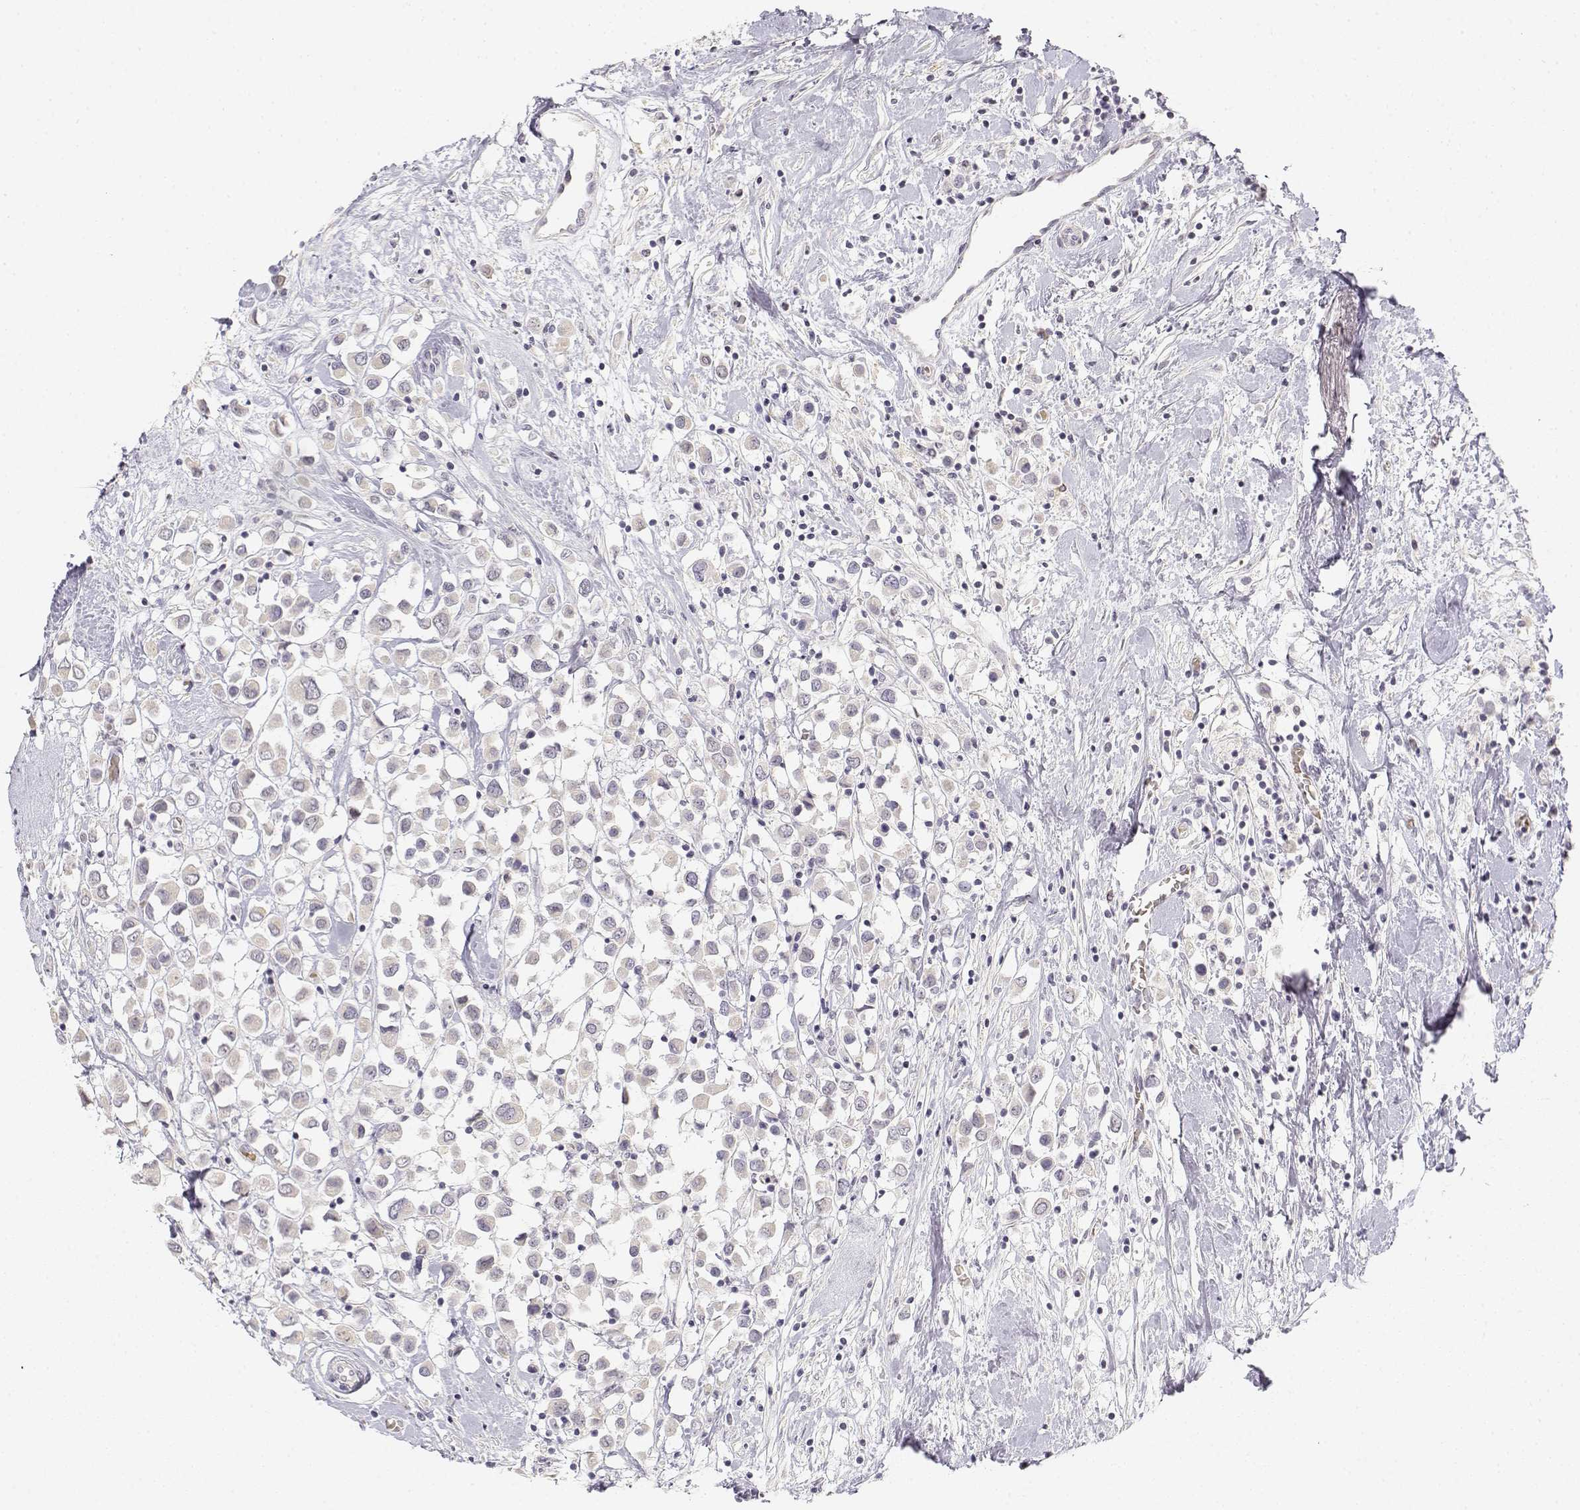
{"staining": {"intensity": "negative", "quantity": "none", "location": "none"}, "tissue": "breast cancer", "cell_type": "Tumor cells", "image_type": "cancer", "snomed": [{"axis": "morphology", "description": "Duct carcinoma"}, {"axis": "topography", "description": "Breast"}], "caption": "DAB (3,3'-diaminobenzidine) immunohistochemical staining of breast cancer displays no significant staining in tumor cells.", "gene": "GLIPR1L2", "patient": {"sex": "female", "age": 61}}